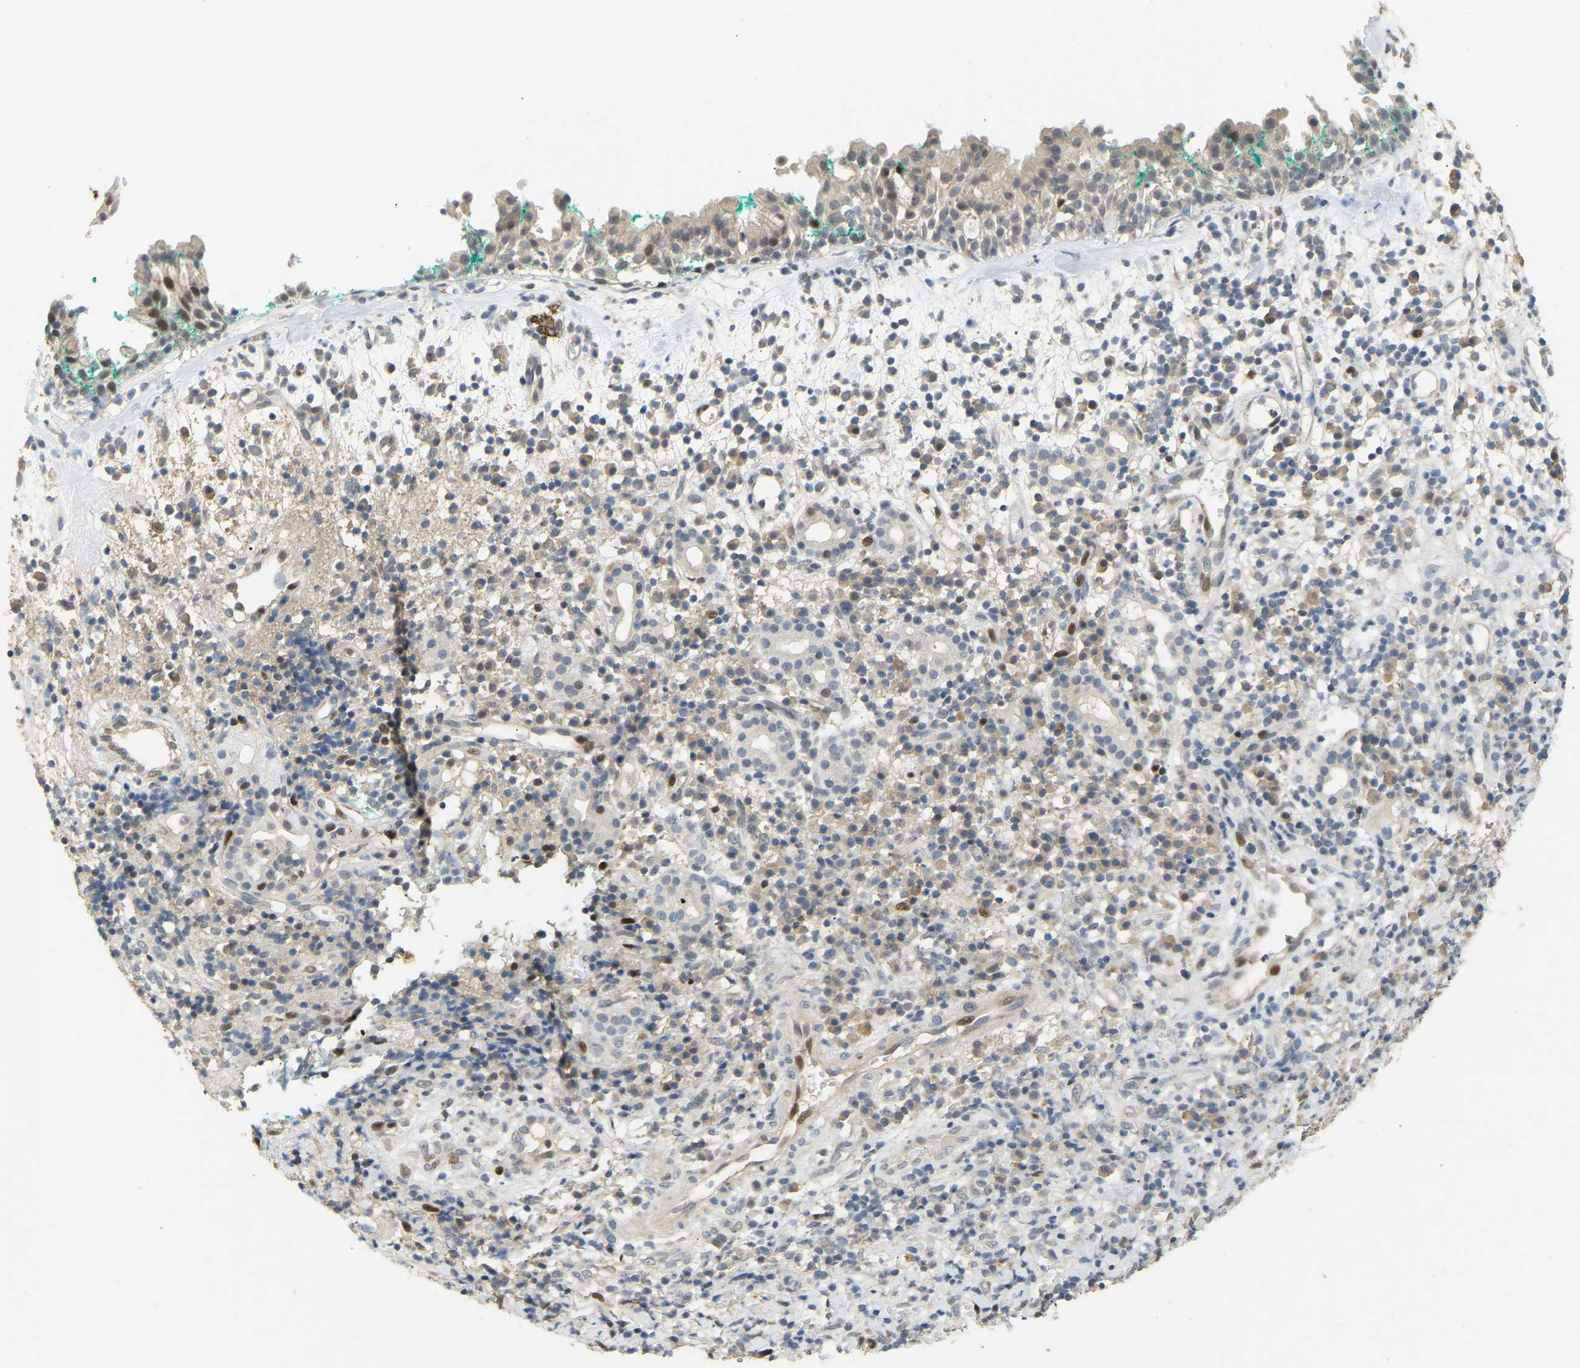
{"staining": {"intensity": "moderate", "quantity": "25%-75%", "location": "cytoplasmic/membranous,nuclear"}, "tissue": "nasopharynx", "cell_type": "Respiratory epithelial cells", "image_type": "normal", "snomed": [{"axis": "morphology", "description": "Normal tissue, NOS"}, {"axis": "morphology", "description": "Basal cell carcinoma"}, {"axis": "topography", "description": "Cartilage tissue"}, {"axis": "topography", "description": "Nasopharynx"}, {"axis": "topography", "description": "Oral tissue"}], "caption": "High-magnification brightfield microscopy of benign nasopharynx stained with DAB (3,3'-diaminobenzidine) (brown) and counterstained with hematoxylin (blue). respiratory epithelial cells exhibit moderate cytoplasmic/membranous,nuclear expression is seen in approximately25%-75% of cells.", "gene": "PTPN4", "patient": {"sex": "female", "age": 77}}